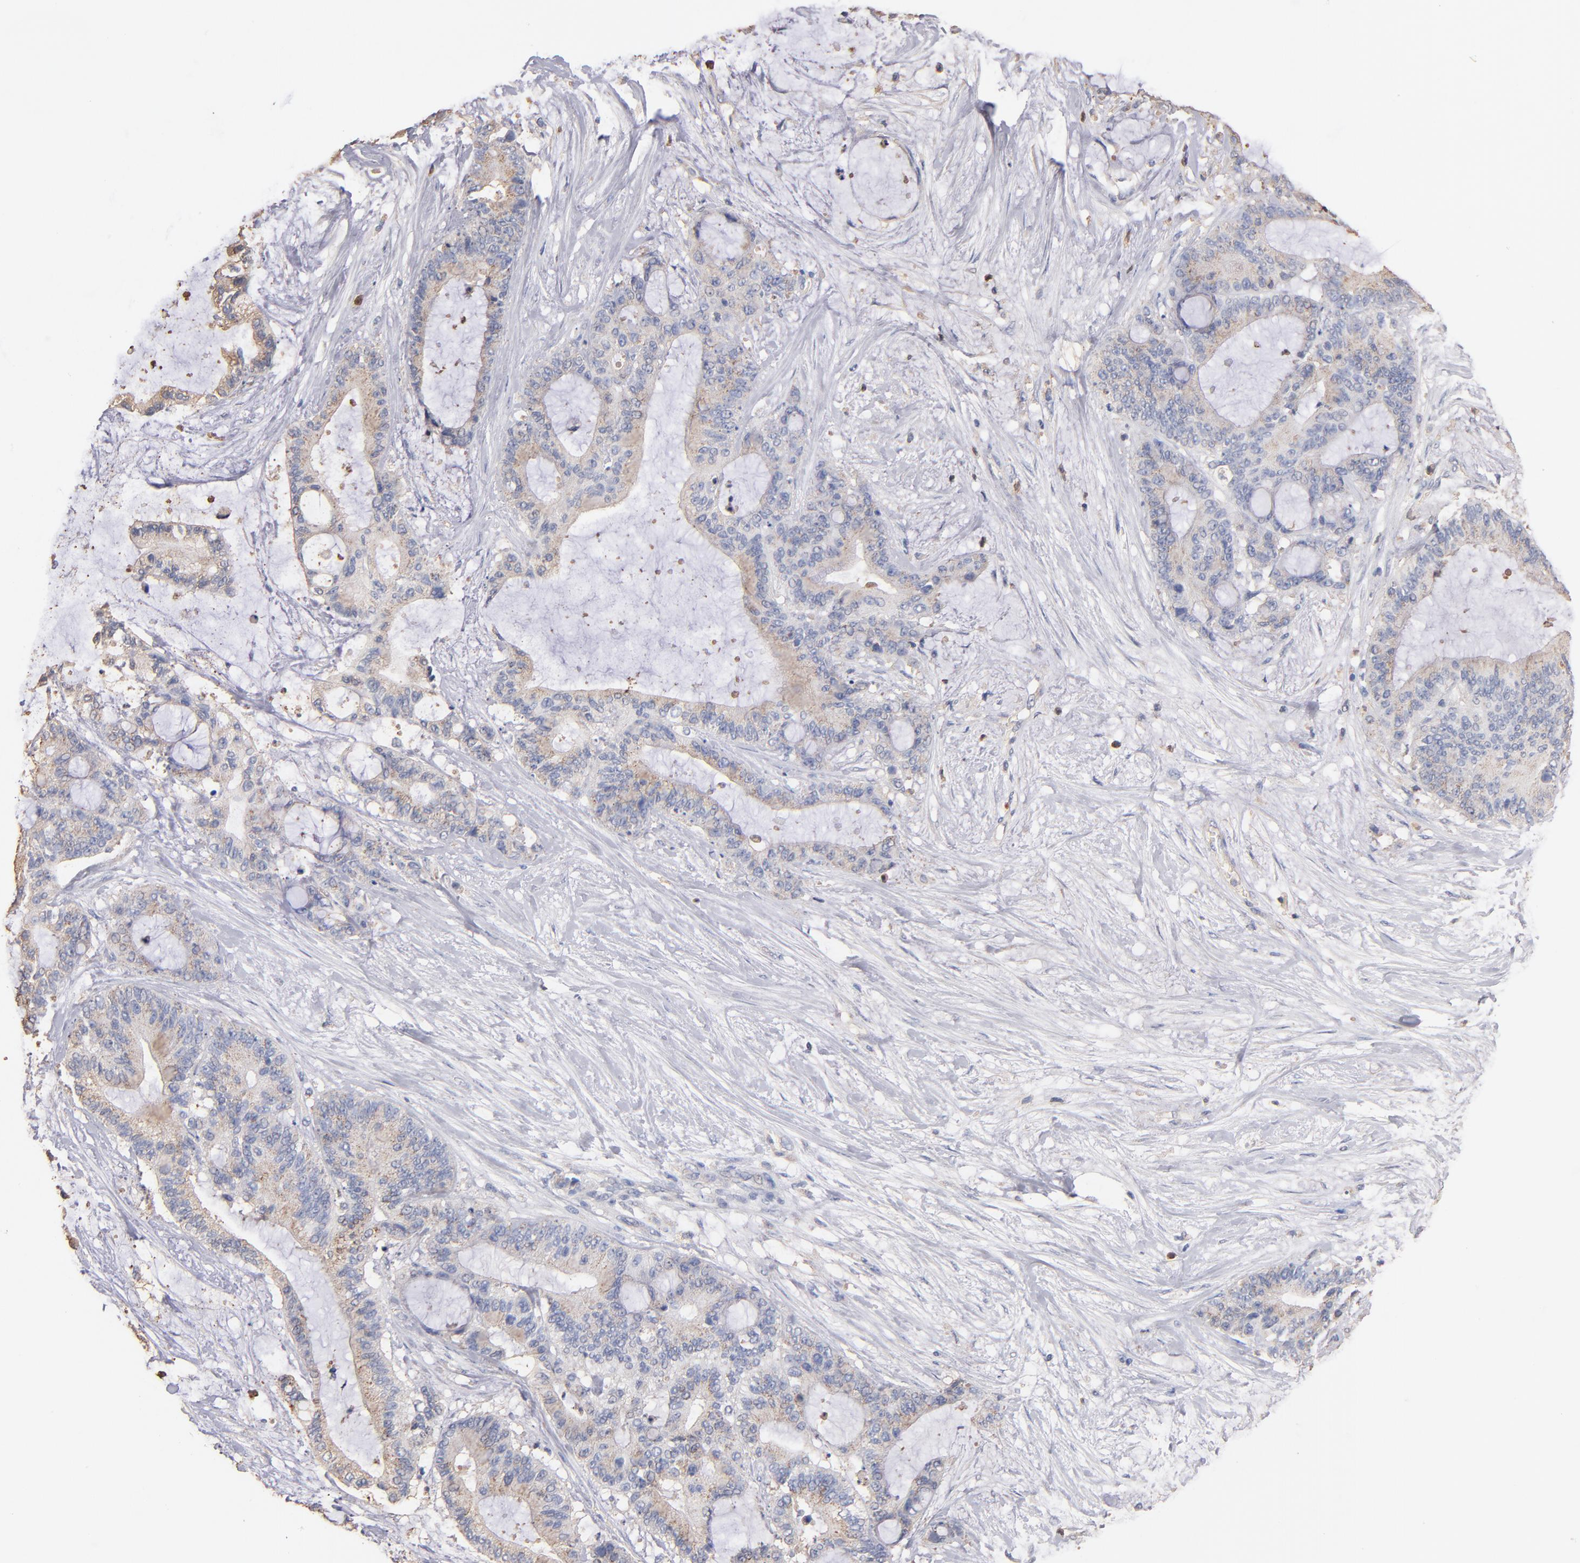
{"staining": {"intensity": "weak", "quantity": "25%-75%", "location": "cytoplasmic/membranous"}, "tissue": "liver cancer", "cell_type": "Tumor cells", "image_type": "cancer", "snomed": [{"axis": "morphology", "description": "Cholangiocarcinoma"}, {"axis": "topography", "description": "Liver"}], "caption": "Liver cholangiocarcinoma stained with DAB immunohistochemistry (IHC) exhibits low levels of weak cytoplasmic/membranous positivity in about 25%-75% of tumor cells.", "gene": "RO60", "patient": {"sex": "female", "age": 73}}